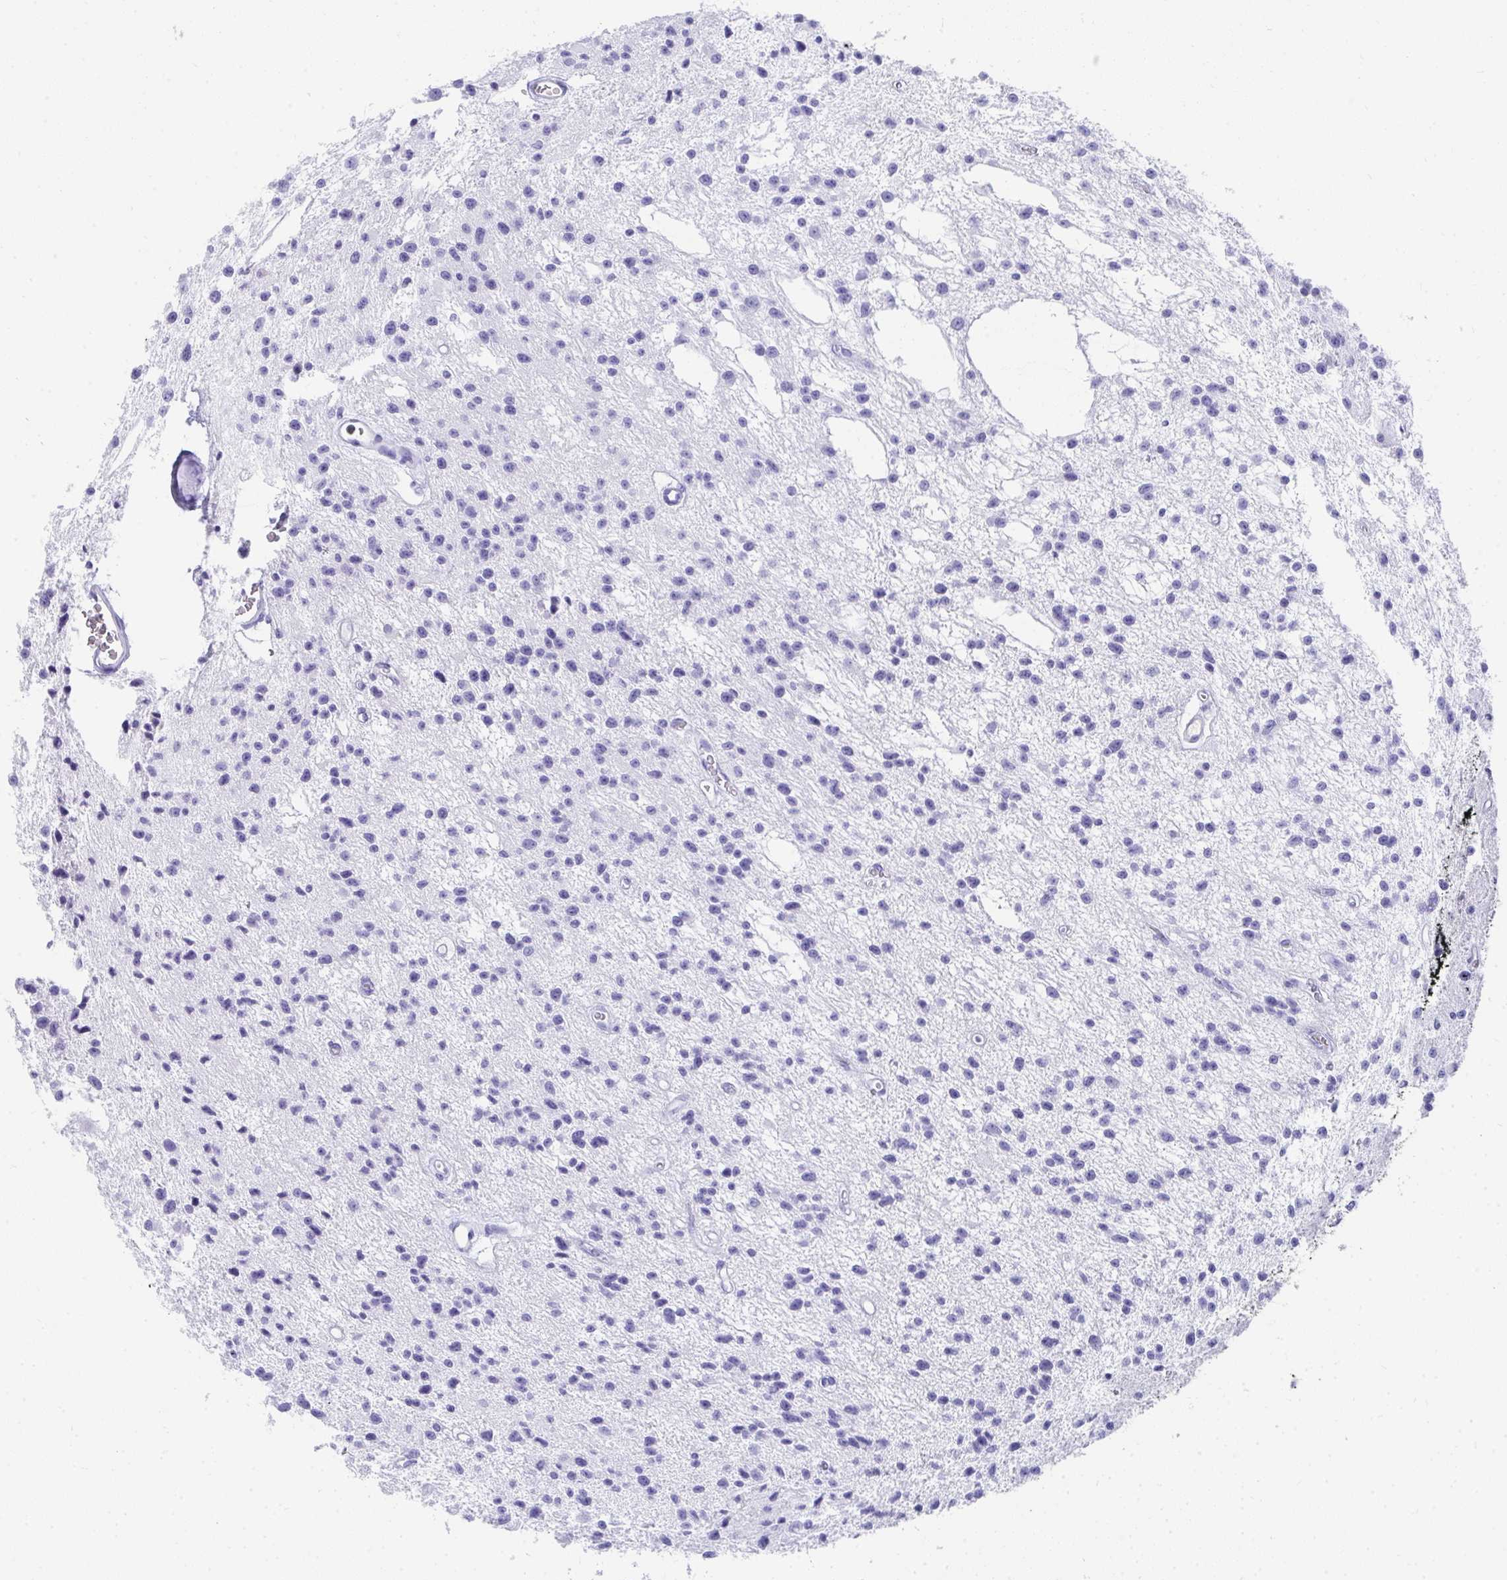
{"staining": {"intensity": "negative", "quantity": "none", "location": "none"}, "tissue": "glioma", "cell_type": "Tumor cells", "image_type": "cancer", "snomed": [{"axis": "morphology", "description": "Glioma, malignant, Low grade"}, {"axis": "topography", "description": "Brain"}], "caption": "Histopathology image shows no protein staining in tumor cells of malignant glioma (low-grade) tissue.", "gene": "TNNT1", "patient": {"sex": "male", "age": 43}}